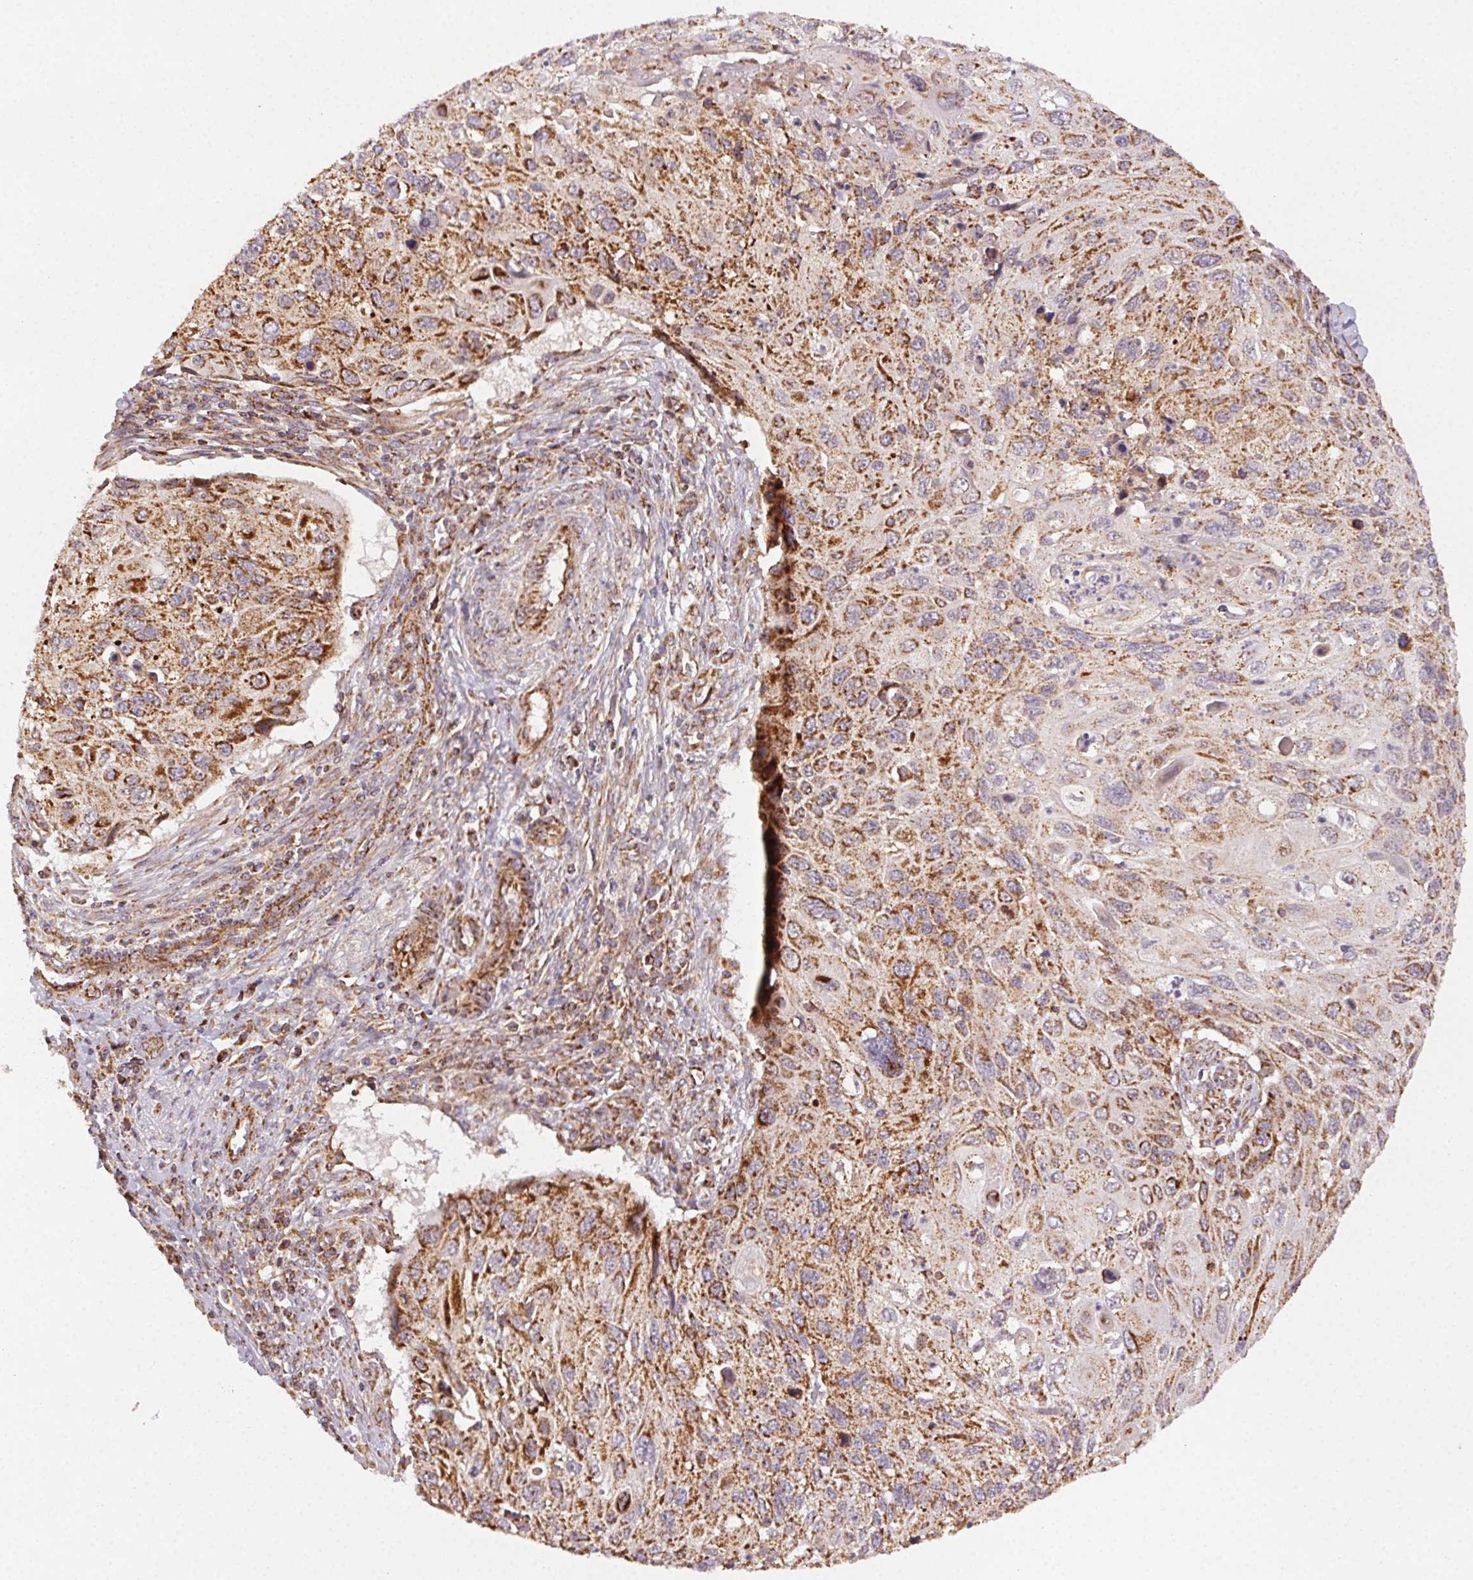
{"staining": {"intensity": "moderate", "quantity": ">75%", "location": "cytoplasmic/membranous"}, "tissue": "cervical cancer", "cell_type": "Tumor cells", "image_type": "cancer", "snomed": [{"axis": "morphology", "description": "Squamous cell carcinoma, NOS"}, {"axis": "topography", "description": "Cervix"}], "caption": "Squamous cell carcinoma (cervical) stained with DAB IHC demonstrates medium levels of moderate cytoplasmic/membranous staining in about >75% of tumor cells.", "gene": "CLPB", "patient": {"sex": "female", "age": 70}}